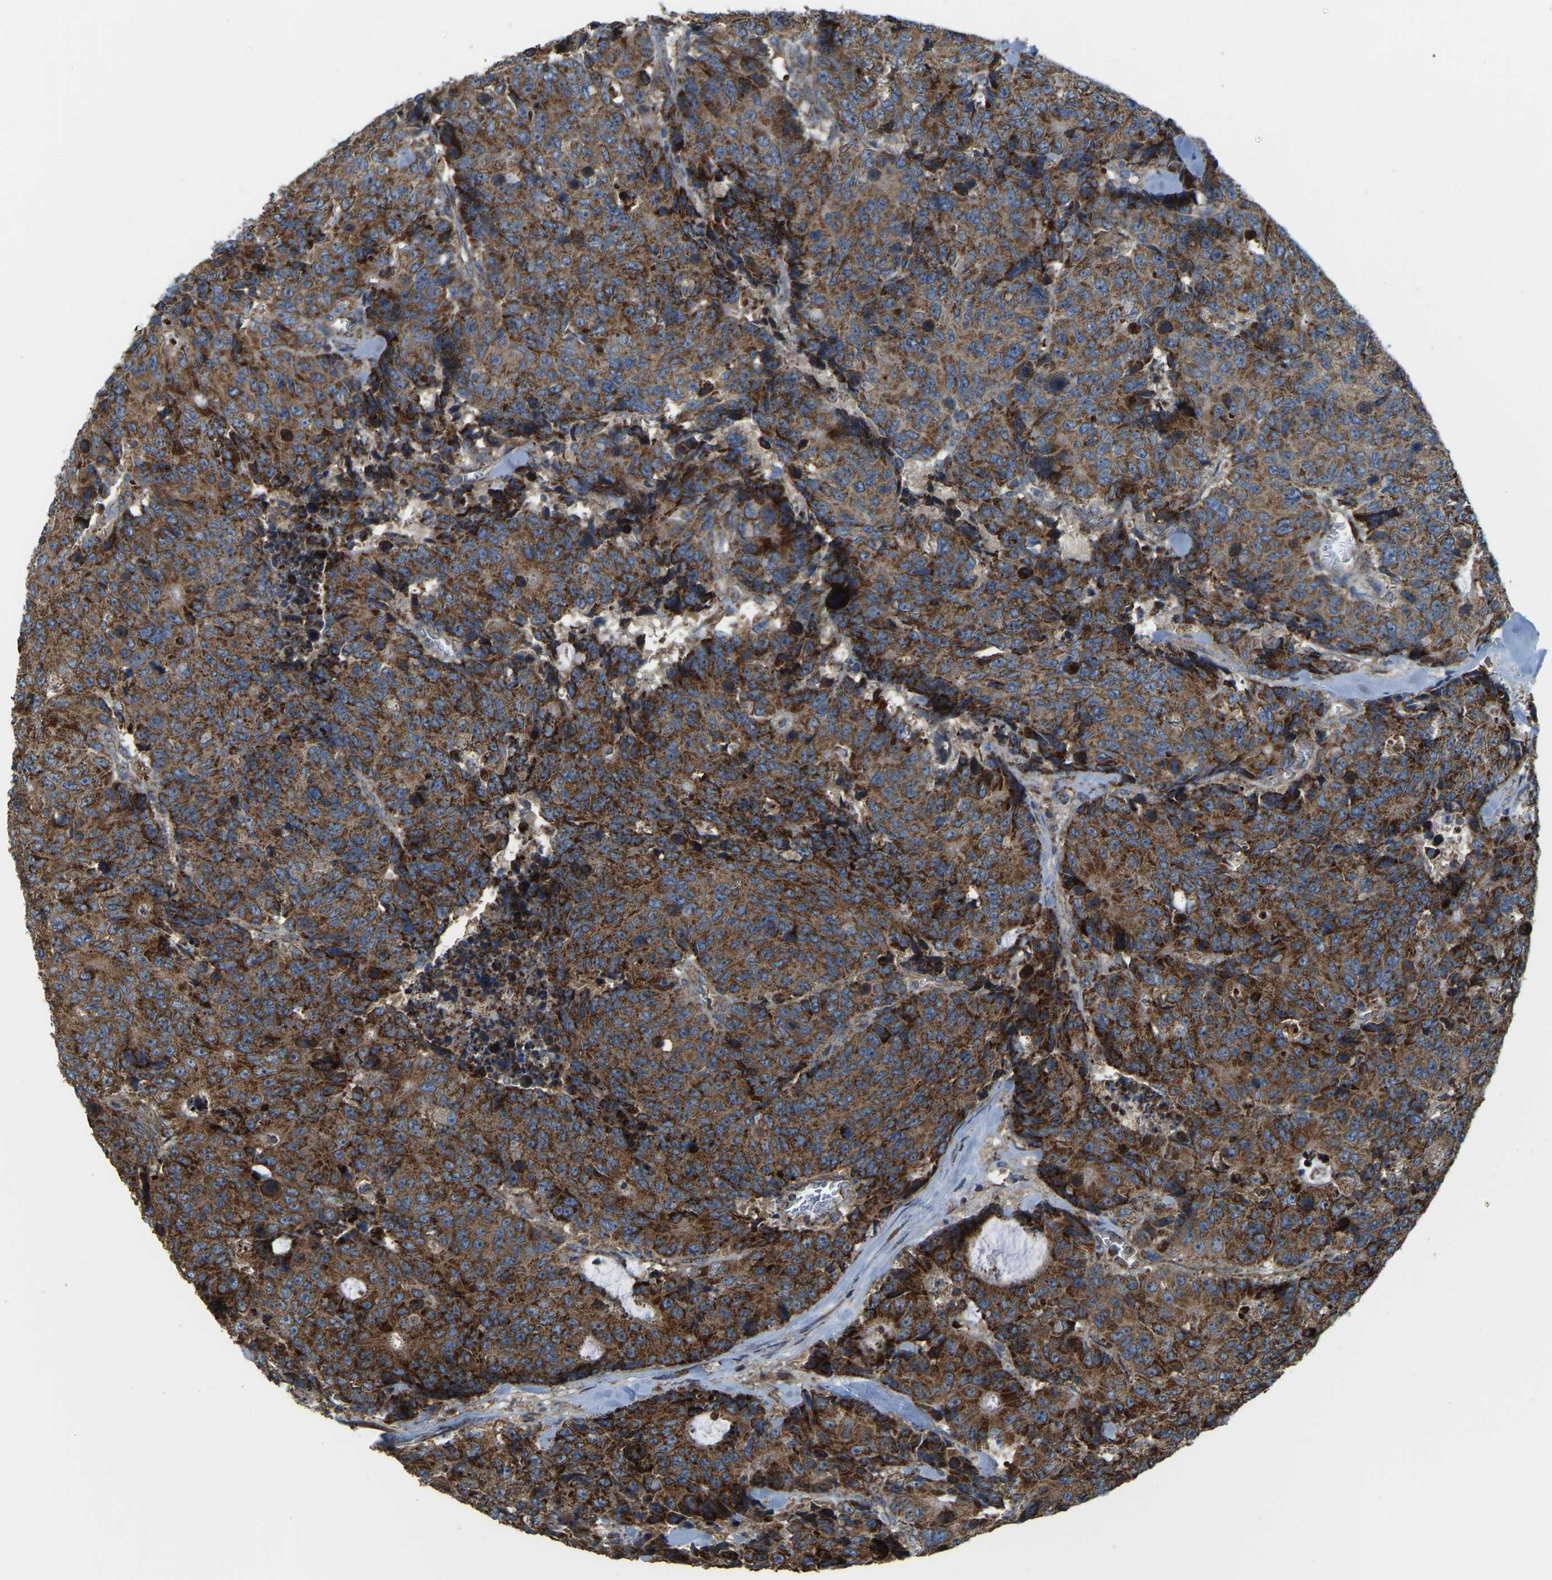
{"staining": {"intensity": "strong", "quantity": ">75%", "location": "cytoplasmic/membranous"}, "tissue": "colorectal cancer", "cell_type": "Tumor cells", "image_type": "cancer", "snomed": [{"axis": "morphology", "description": "Adenocarcinoma, NOS"}, {"axis": "topography", "description": "Colon"}], "caption": "Tumor cells reveal high levels of strong cytoplasmic/membranous positivity in about >75% of cells in human colorectal adenocarcinoma.", "gene": "PSMD7", "patient": {"sex": "female", "age": 86}}